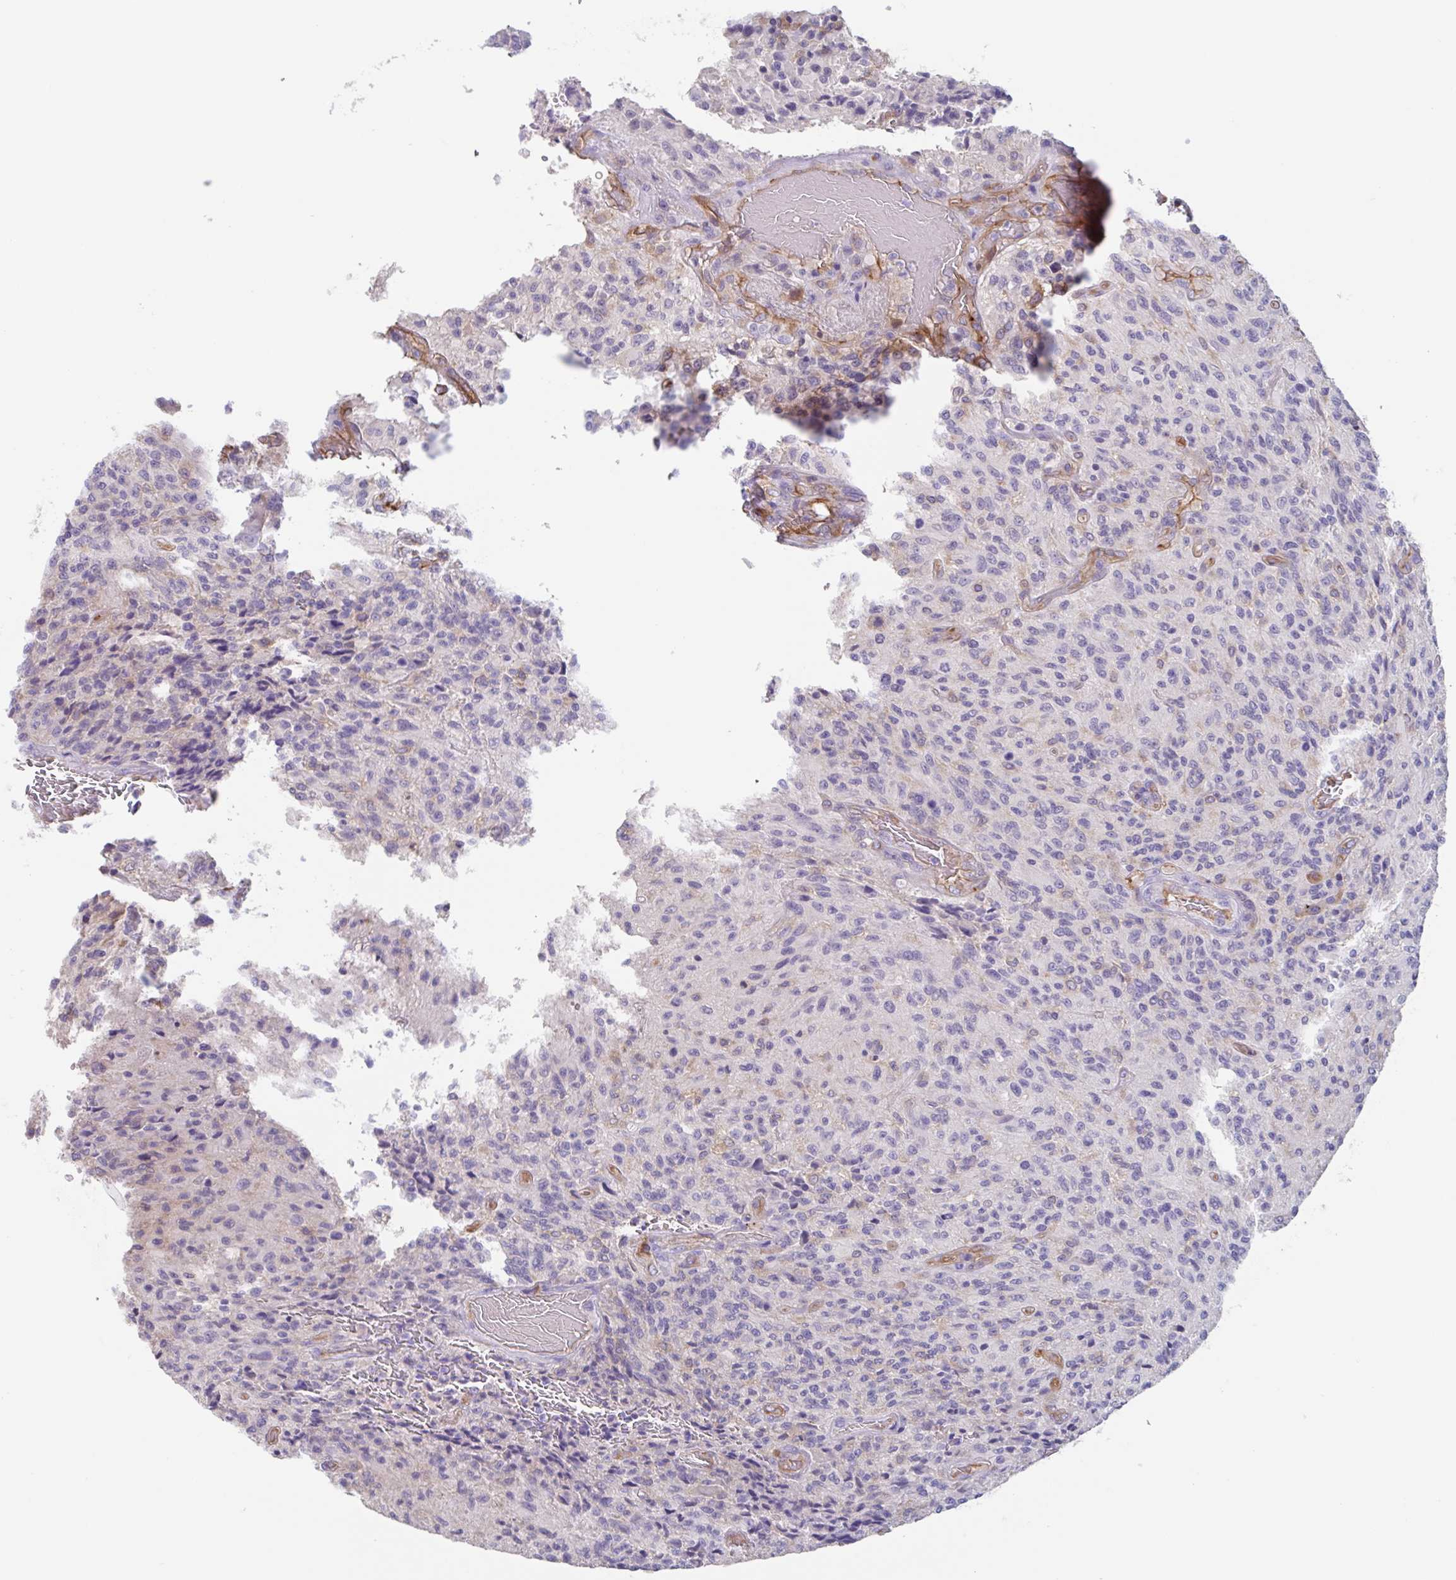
{"staining": {"intensity": "negative", "quantity": "none", "location": "none"}, "tissue": "glioma", "cell_type": "Tumor cells", "image_type": "cancer", "snomed": [{"axis": "morphology", "description": "Normal tissue, NOS"}, {"axis": "morphology", "description": "Glioma, malignant, High grade"}, {"axis": "topography", "description": "Cerebral cortex"}], "caption": "An image of human glioma is negative for staining in tumor cells.", "gene": "EHD4", "patient": {"sex": "male", "age": 56}}